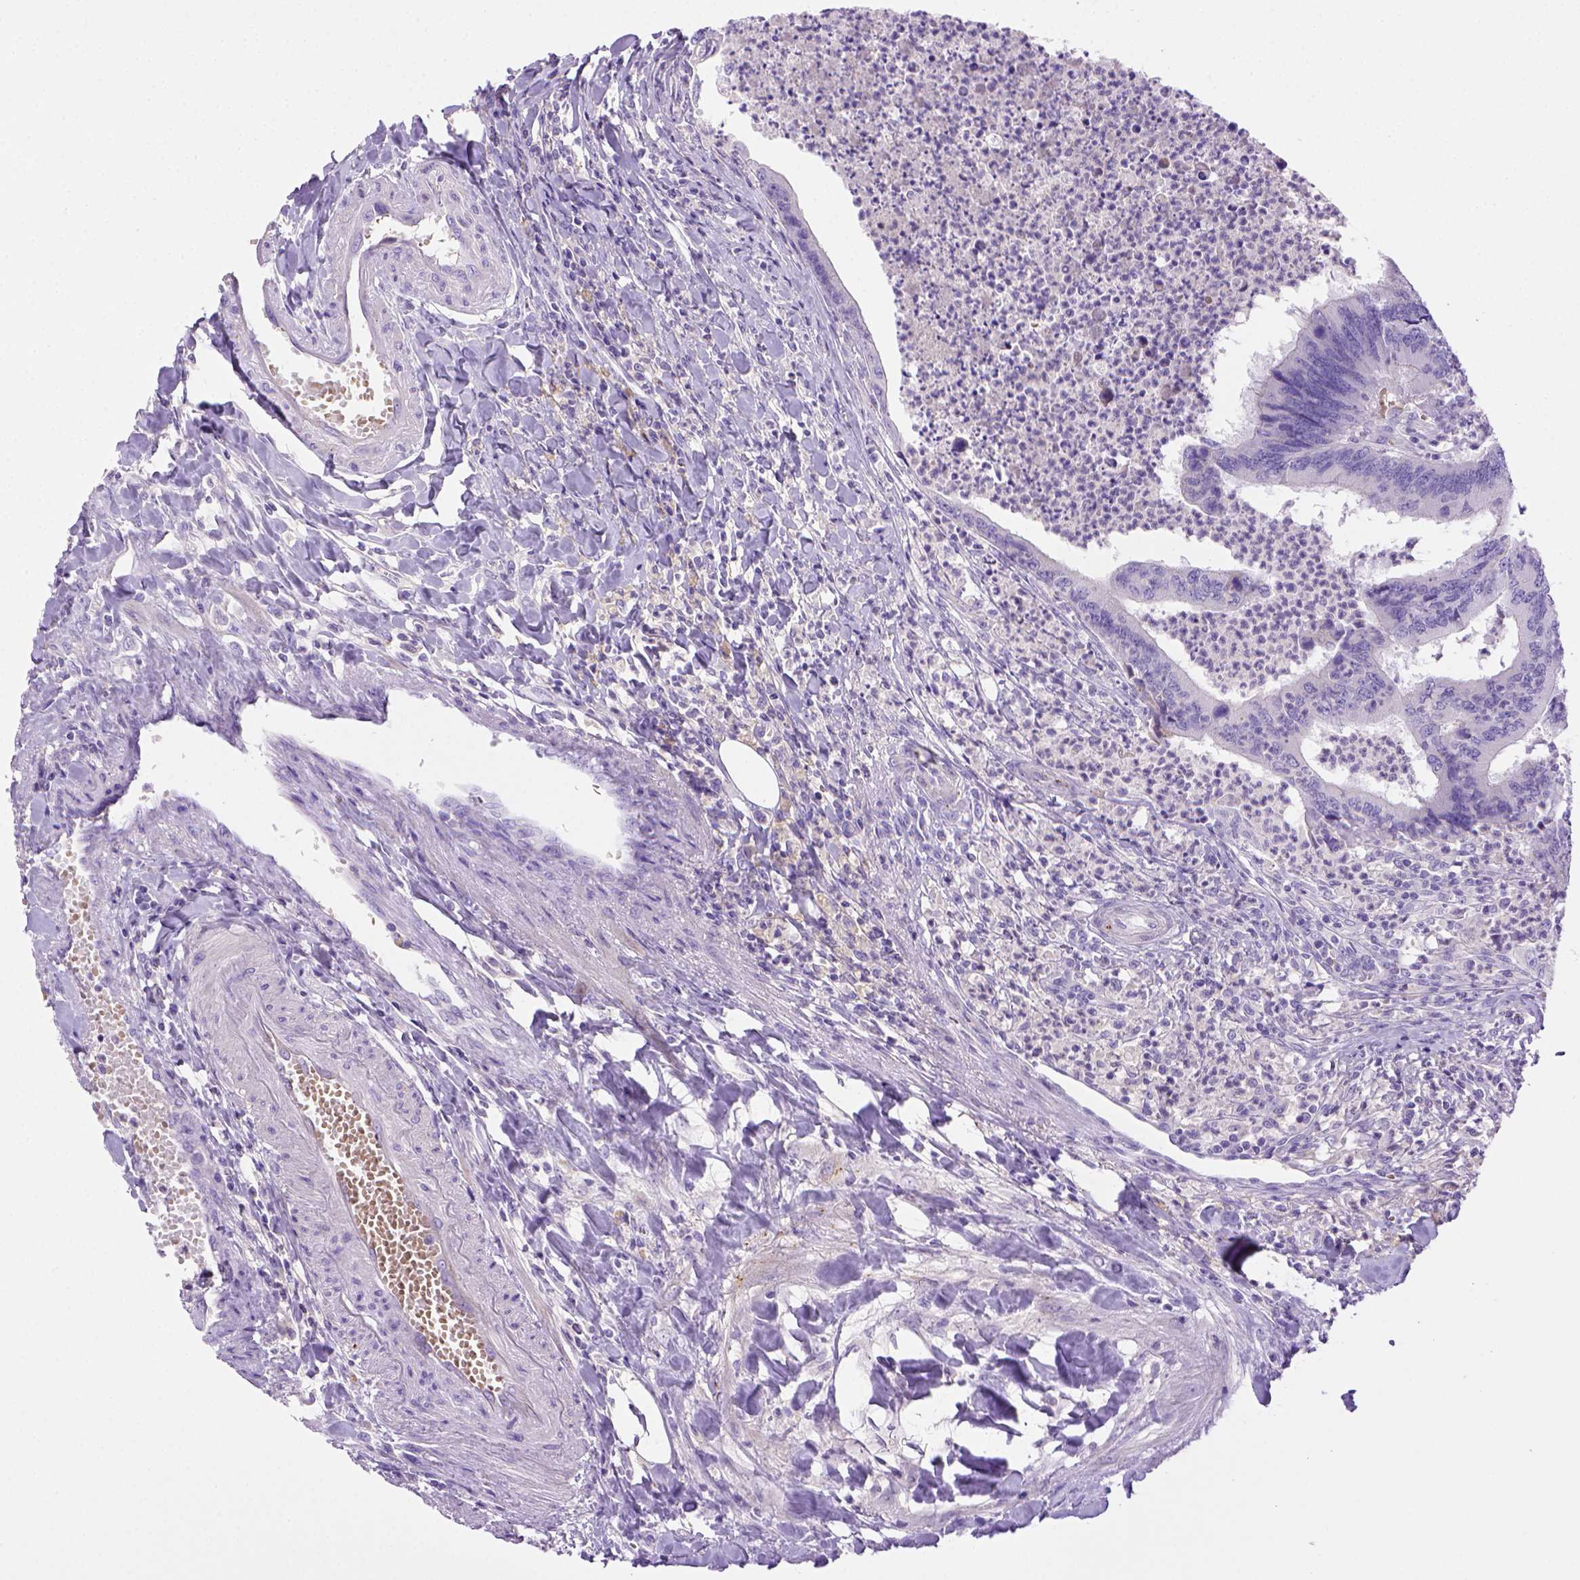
{"staining": {"intensity": "negative", "quantity": "none", "location": "none"}, "tissue": "colorectal cancer", "cell_type": "Tumor cells", "image_type": "cancer", "snomed": [{"axis": "morphology", "description": "Adenocarcinoma, NOS"}, {"axis": "topography", "description": "Colon"}], "caption": "Tumor cells are negative for brown protein staining in colorectal cancer.", "gene": "BAAT", "patient": {"sex": "female", "age": 67}}